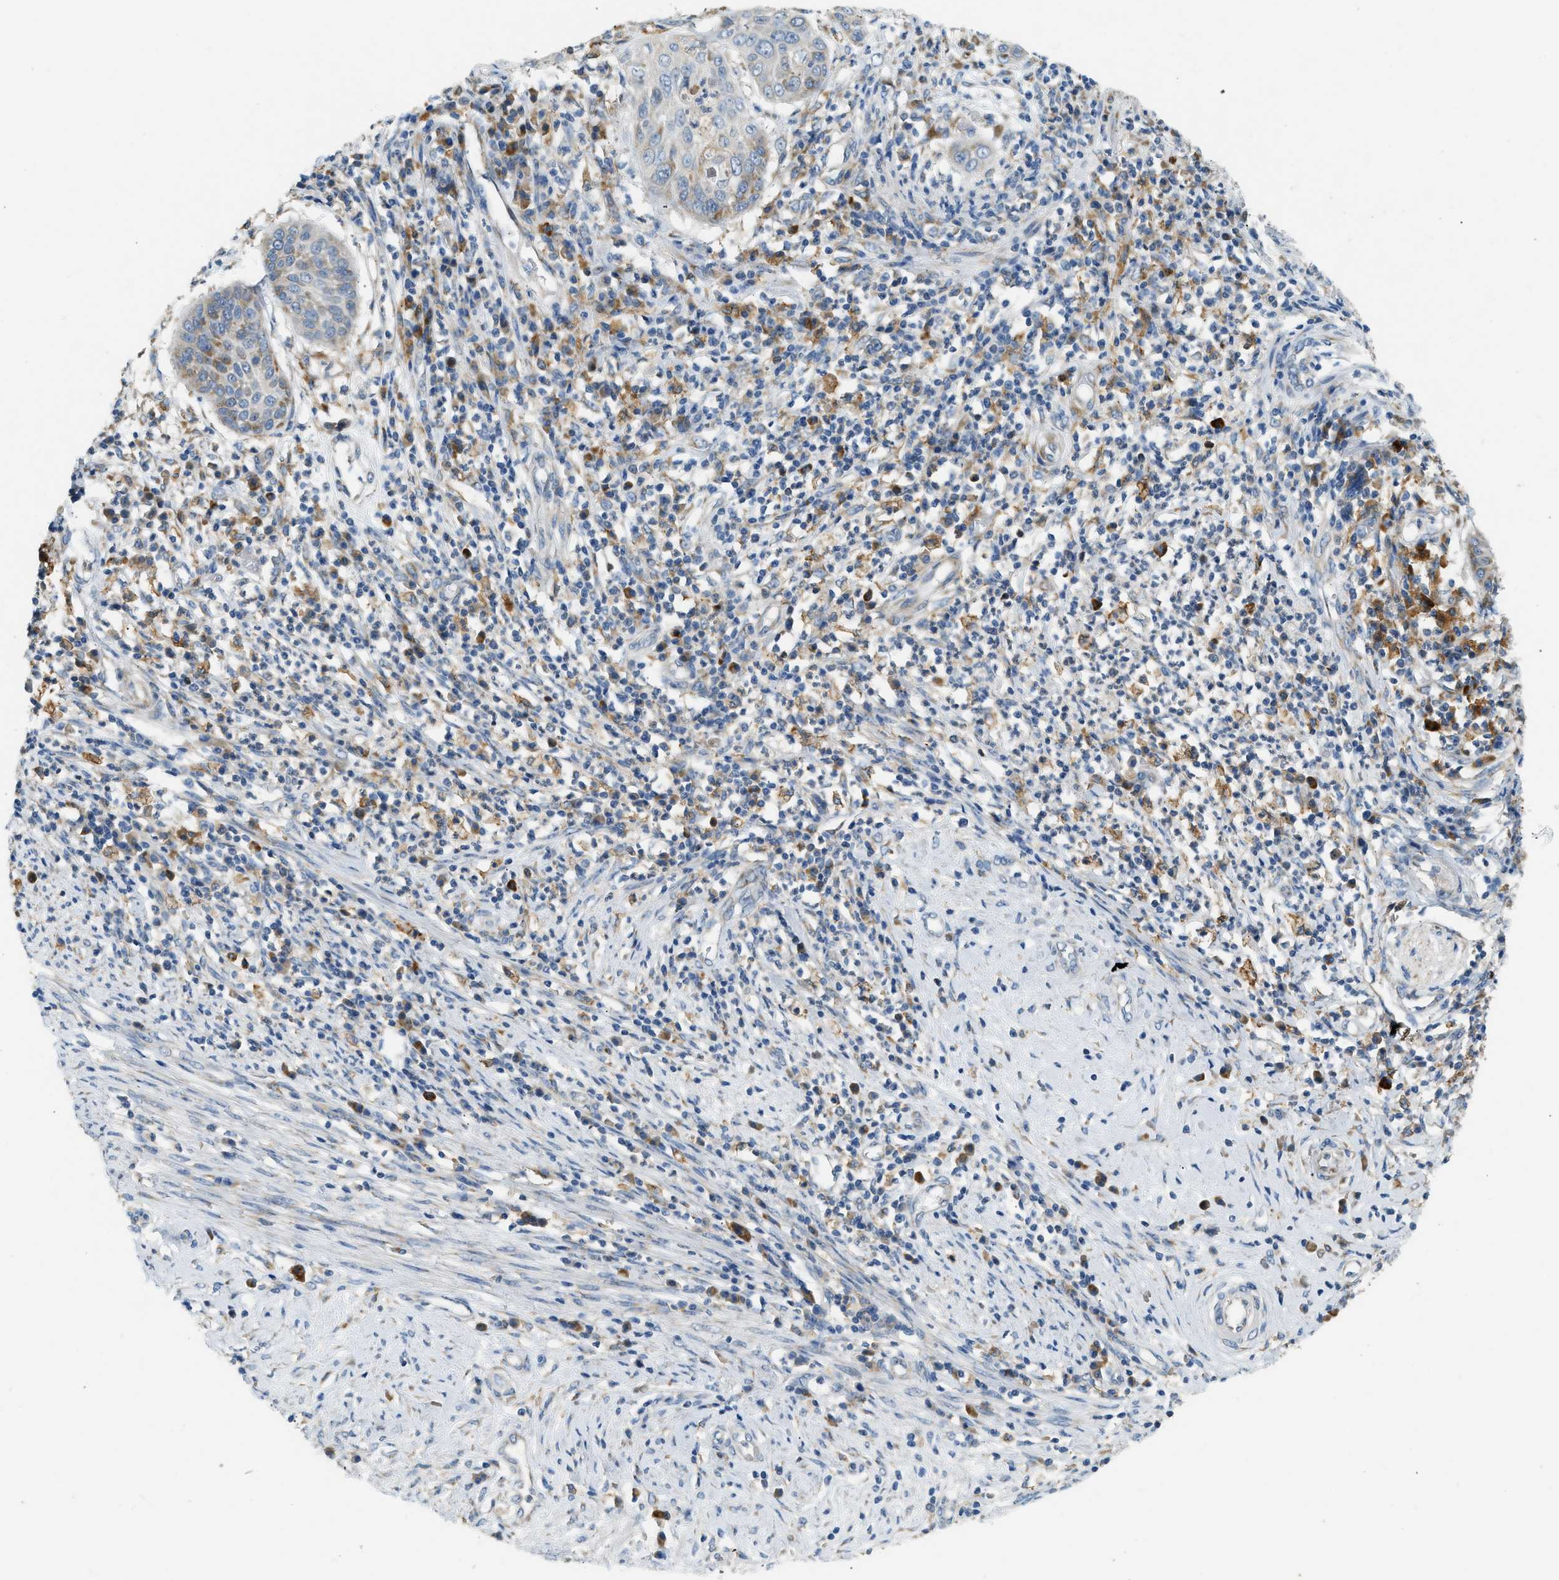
{"staining": {"intensity": "moderate", "quantity": "25%-75%", "location": "cytoplasmic/membranous"}, "tissue": "cervical cancer", "cell_type": "Tumor cells", "image_type": "cancer", "snomed": [{"axis": "morphology", "description": "Normal tissue, NOS"}, {"axis": "morphology", "description": "Squamous cell carcinoma, NOS"}, {"axis": "topography", "description": "Cervix"}], "caption": "Tumor cells exhibit medium levels of moderate cytoplasmic/membranous positivity in about 25%-75% of cells in cervical cancer.", "gene": "CTSB", "patient": {"sex": "female", "age": 39}}